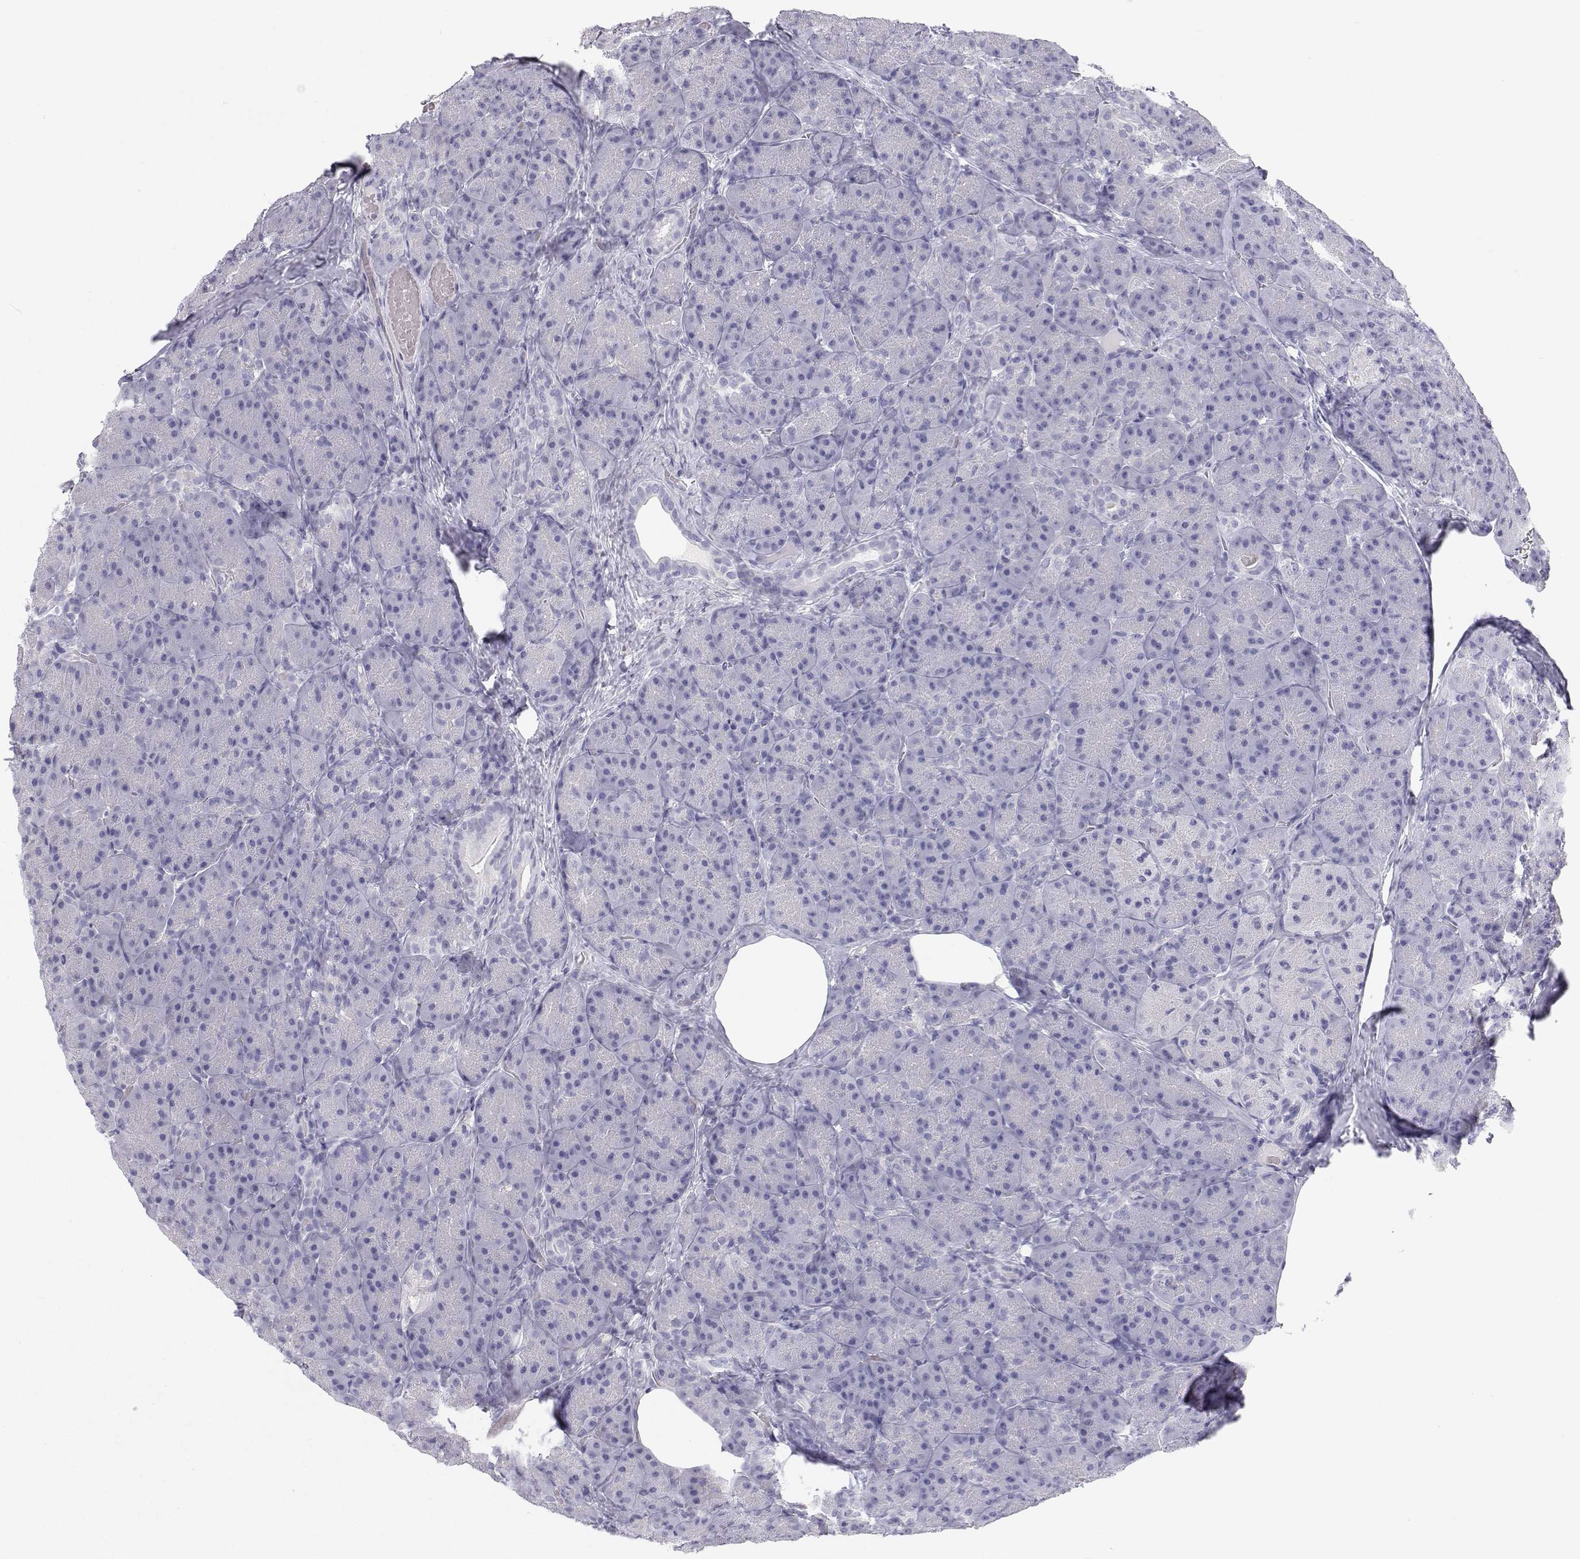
{"staining": {"intensity": "negative", "quantity": "none", "location": "none"}, "tissue": "pancreas", "cell_type": "Exocrine glandular cells", "image_type": "normal", "snomed": [{"axis": "morphology", "description": "Normal tissue, NOS"}, {"axis": "topography", "description": "Pancreas"}], "caption": "A histopathology image of pancreas stained for a protein exhibits no brown staining in exocrine glandular cells. The staining was performed using DAB (3,3'-diaminobenzidine) to visualize the protein expression in brown, while the nuclei were stained in blue with hematoxylin (Magnification: 20x).", "gene": "TTN", "patient": {"sex": "male", "age": 57}}